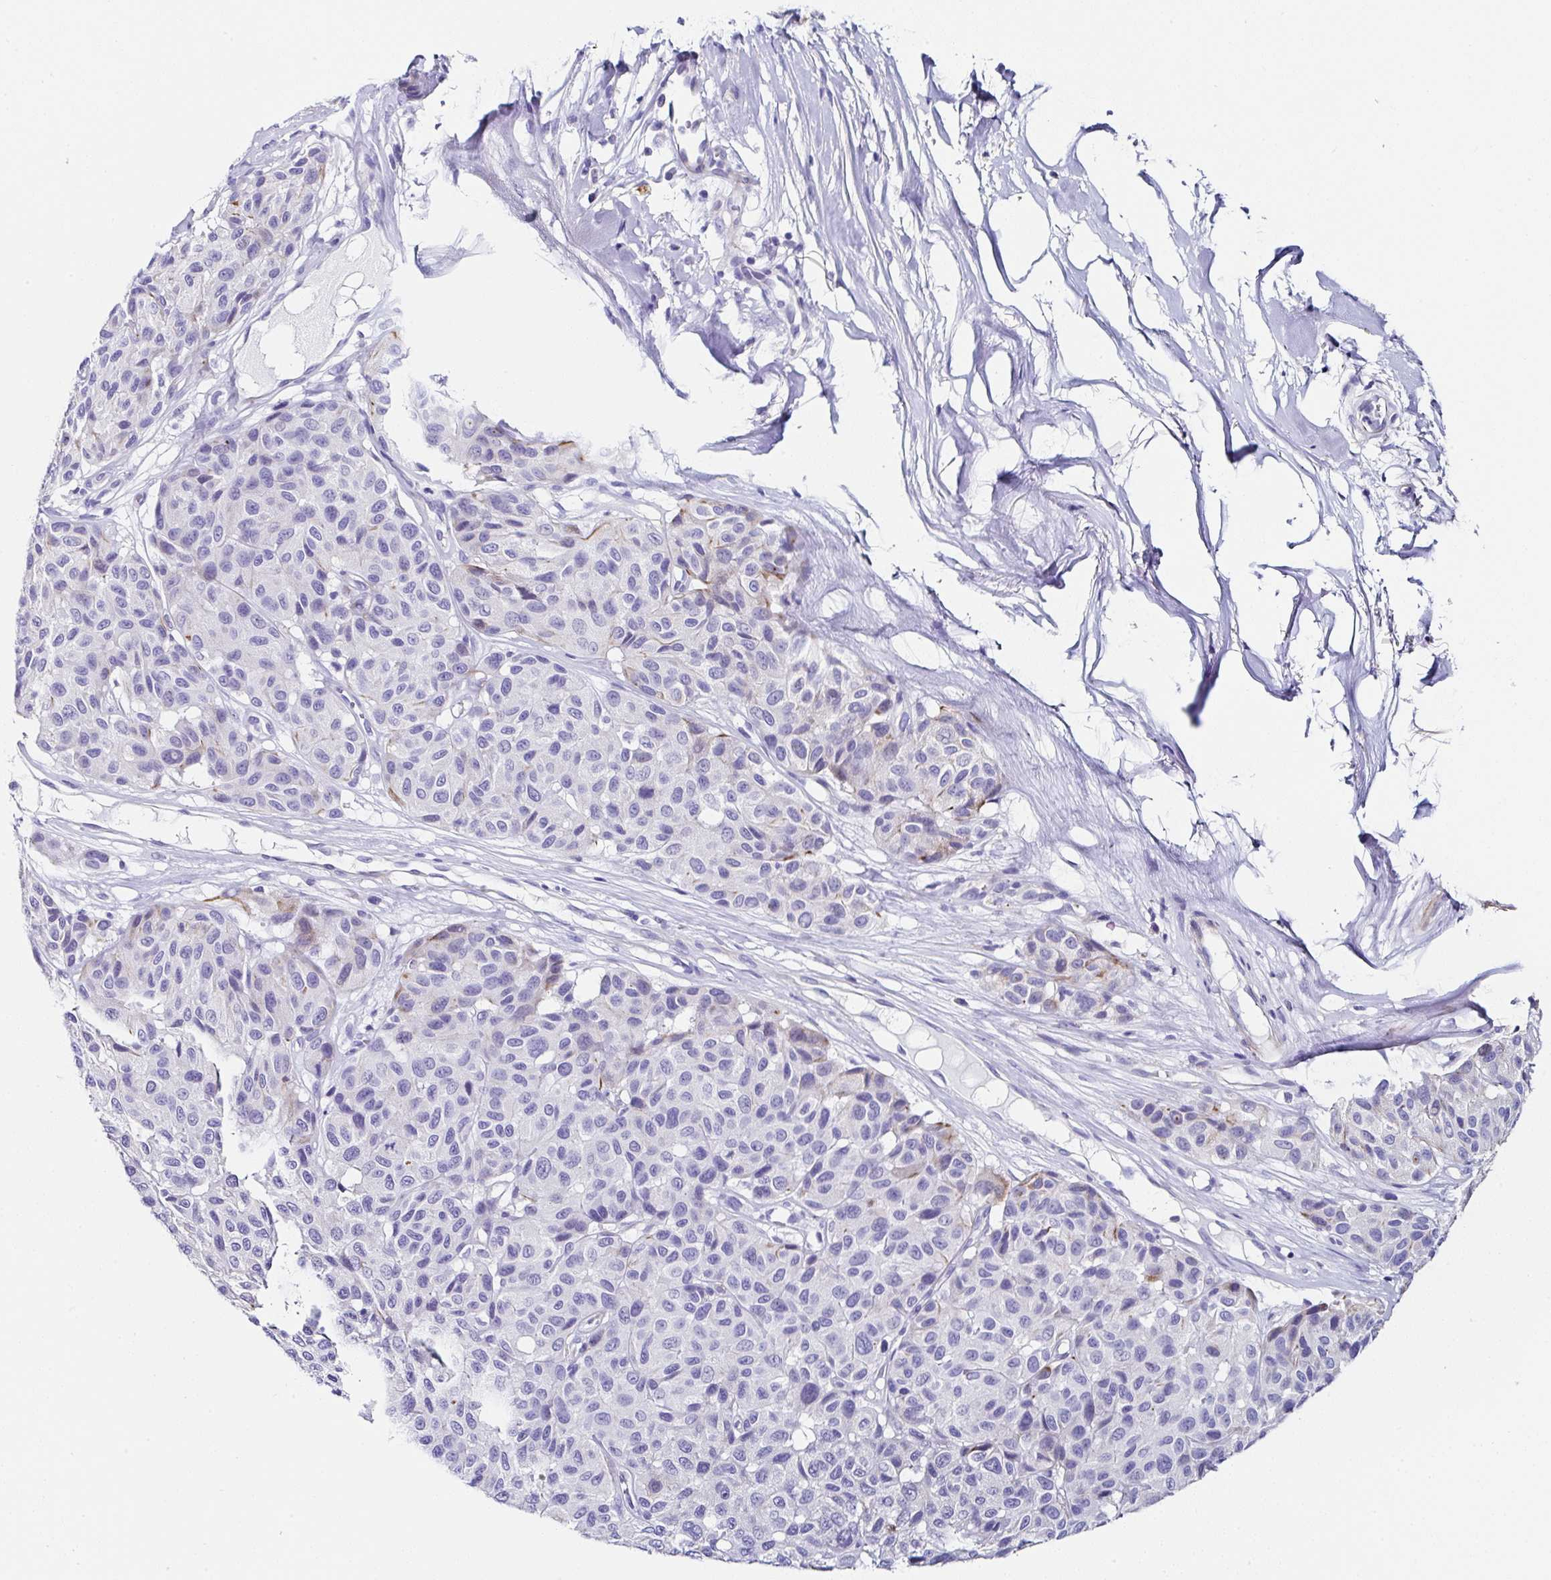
{"staining": {"intensity": "negative", "quantity": "none", "location": "none"}, "tissue": "melanoma", "cell_type": "Tumor cells", "image_type": "cancer", "snomed": [{"axis": "morphology", "description": "Malignant melanoma, NOS"}, {"axis": "topography", "description": "Skin"}], "caption": "Melanoma stained for a protein using immunohistochemistry demonstrates no expression tumor cells.", "gene": "TMPRSS11E", "patient": {"sex": "female", "age": 66}}